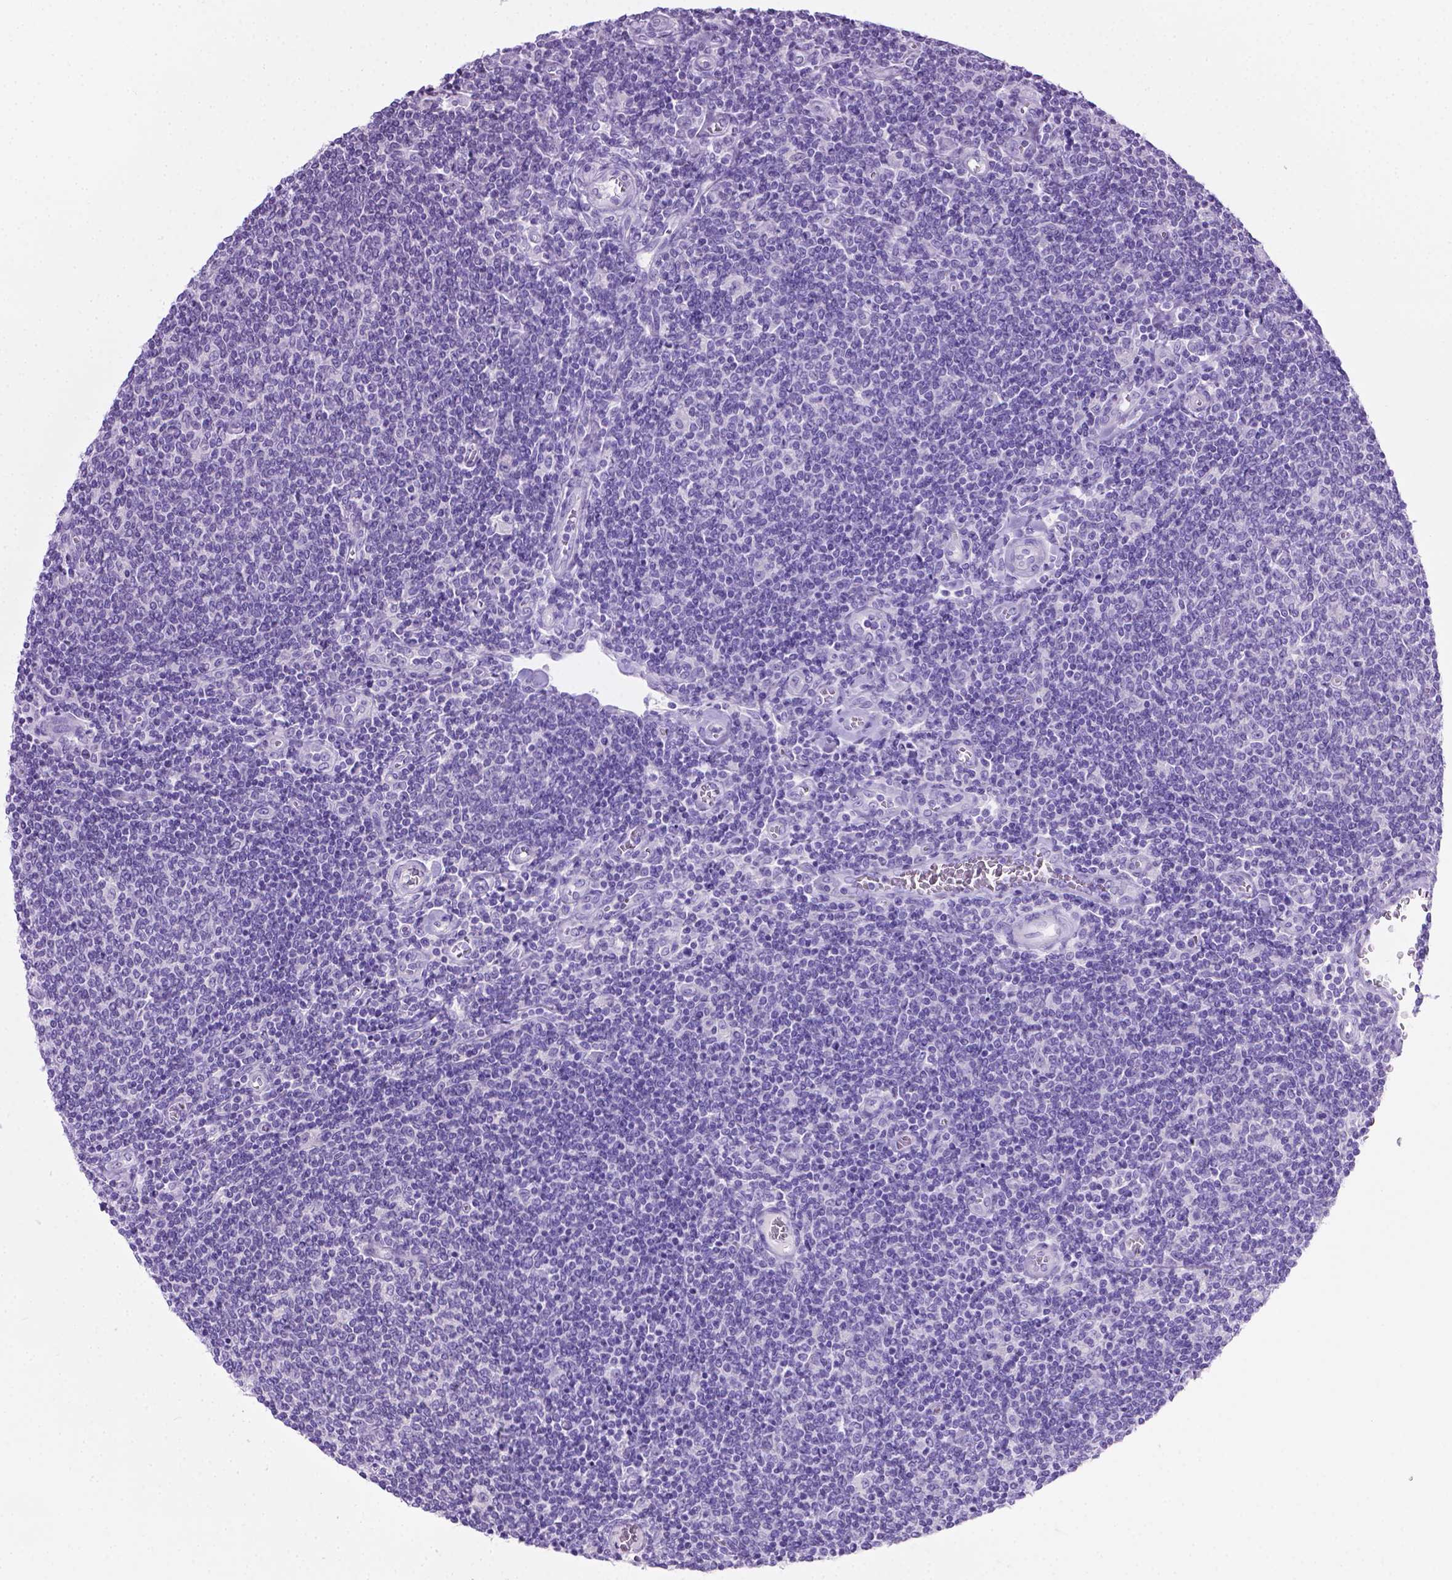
{"staining": {"intensity": "negative", "quantity": "none", "location": "none"}, "tissue": "lymphoma", "cell_type": "Tumor cells", "image_type": "cancer", "snomed": [{"axis": "morphology", "description": "Malignant lymphoma, non-Hodgkin's type, Low grade"}, {"axis": "topography", "description": "Lymph node"}], "caption": "An IHC micrograph of lymphoma is shown. There is no staining in tumor cells of lymphoma. (DAB (3,3'-diaminobenzidine) immunohistochemistry with hematoxylin counter stain).", "gene": "LELP1", "patient": {"sex": "male", "age": 52}}